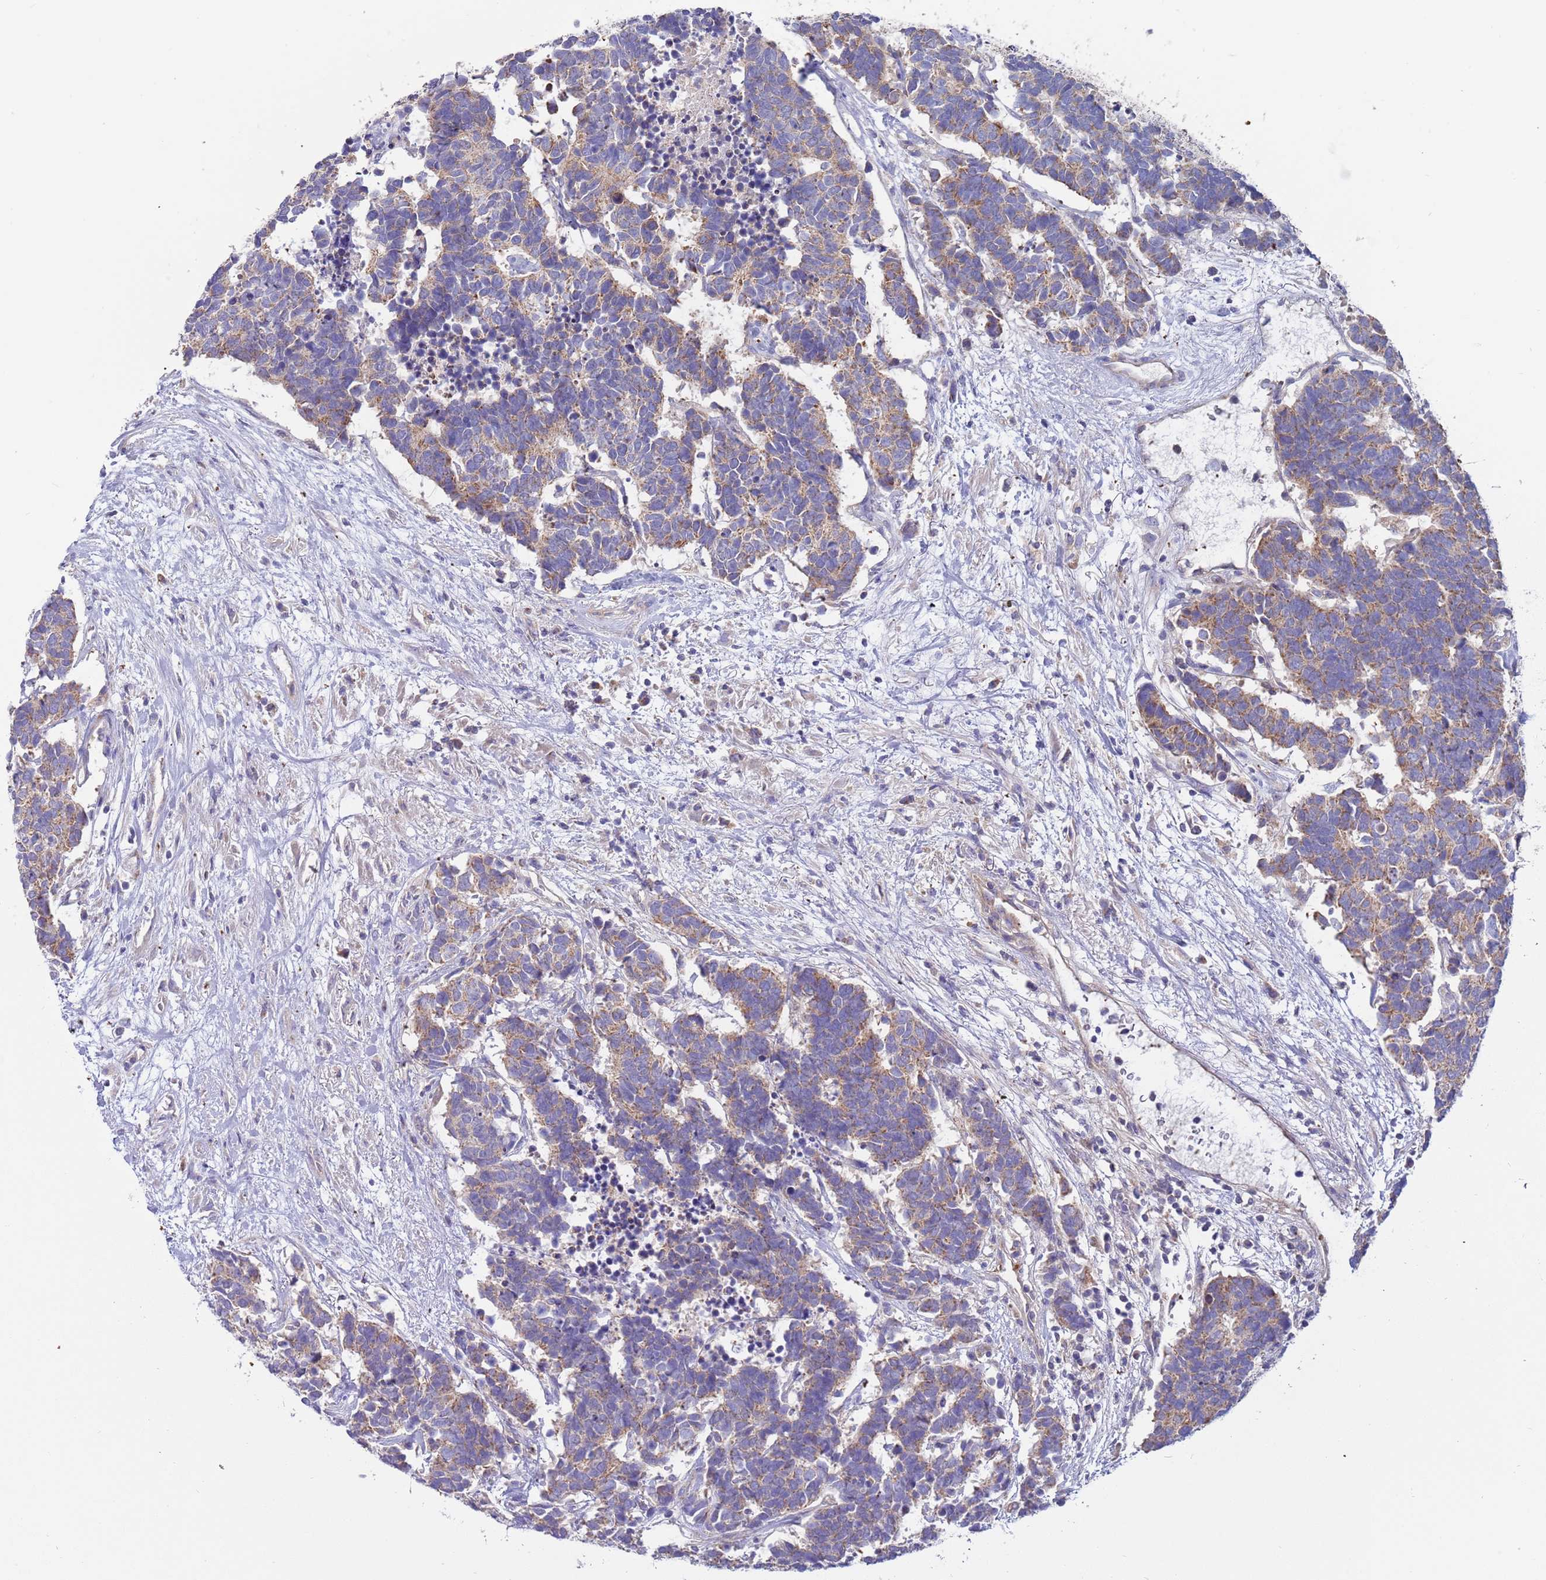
{"staining": {"intensity": "moderate", "quantity": "25%-75%", "location": "cytoplasmic/membranous"}, "tissue": "carcinoid", "cell_type": "Tumor cells", "image_type": "cancer", "snomed": [{"axis": "morphology", "description": "Carcinoma, NOS"}, {"axis": "morphology", "description": "Carcinoid, malignant, NOS"}, {"axis": "topography", "description": "Urinary bladder"}], "caption": "Human carcinoid stained with a protein marker shows moderate staining in tumor cells.", "gene": "UQCRQ", "patient": {"sex": "male", "age": 57}}